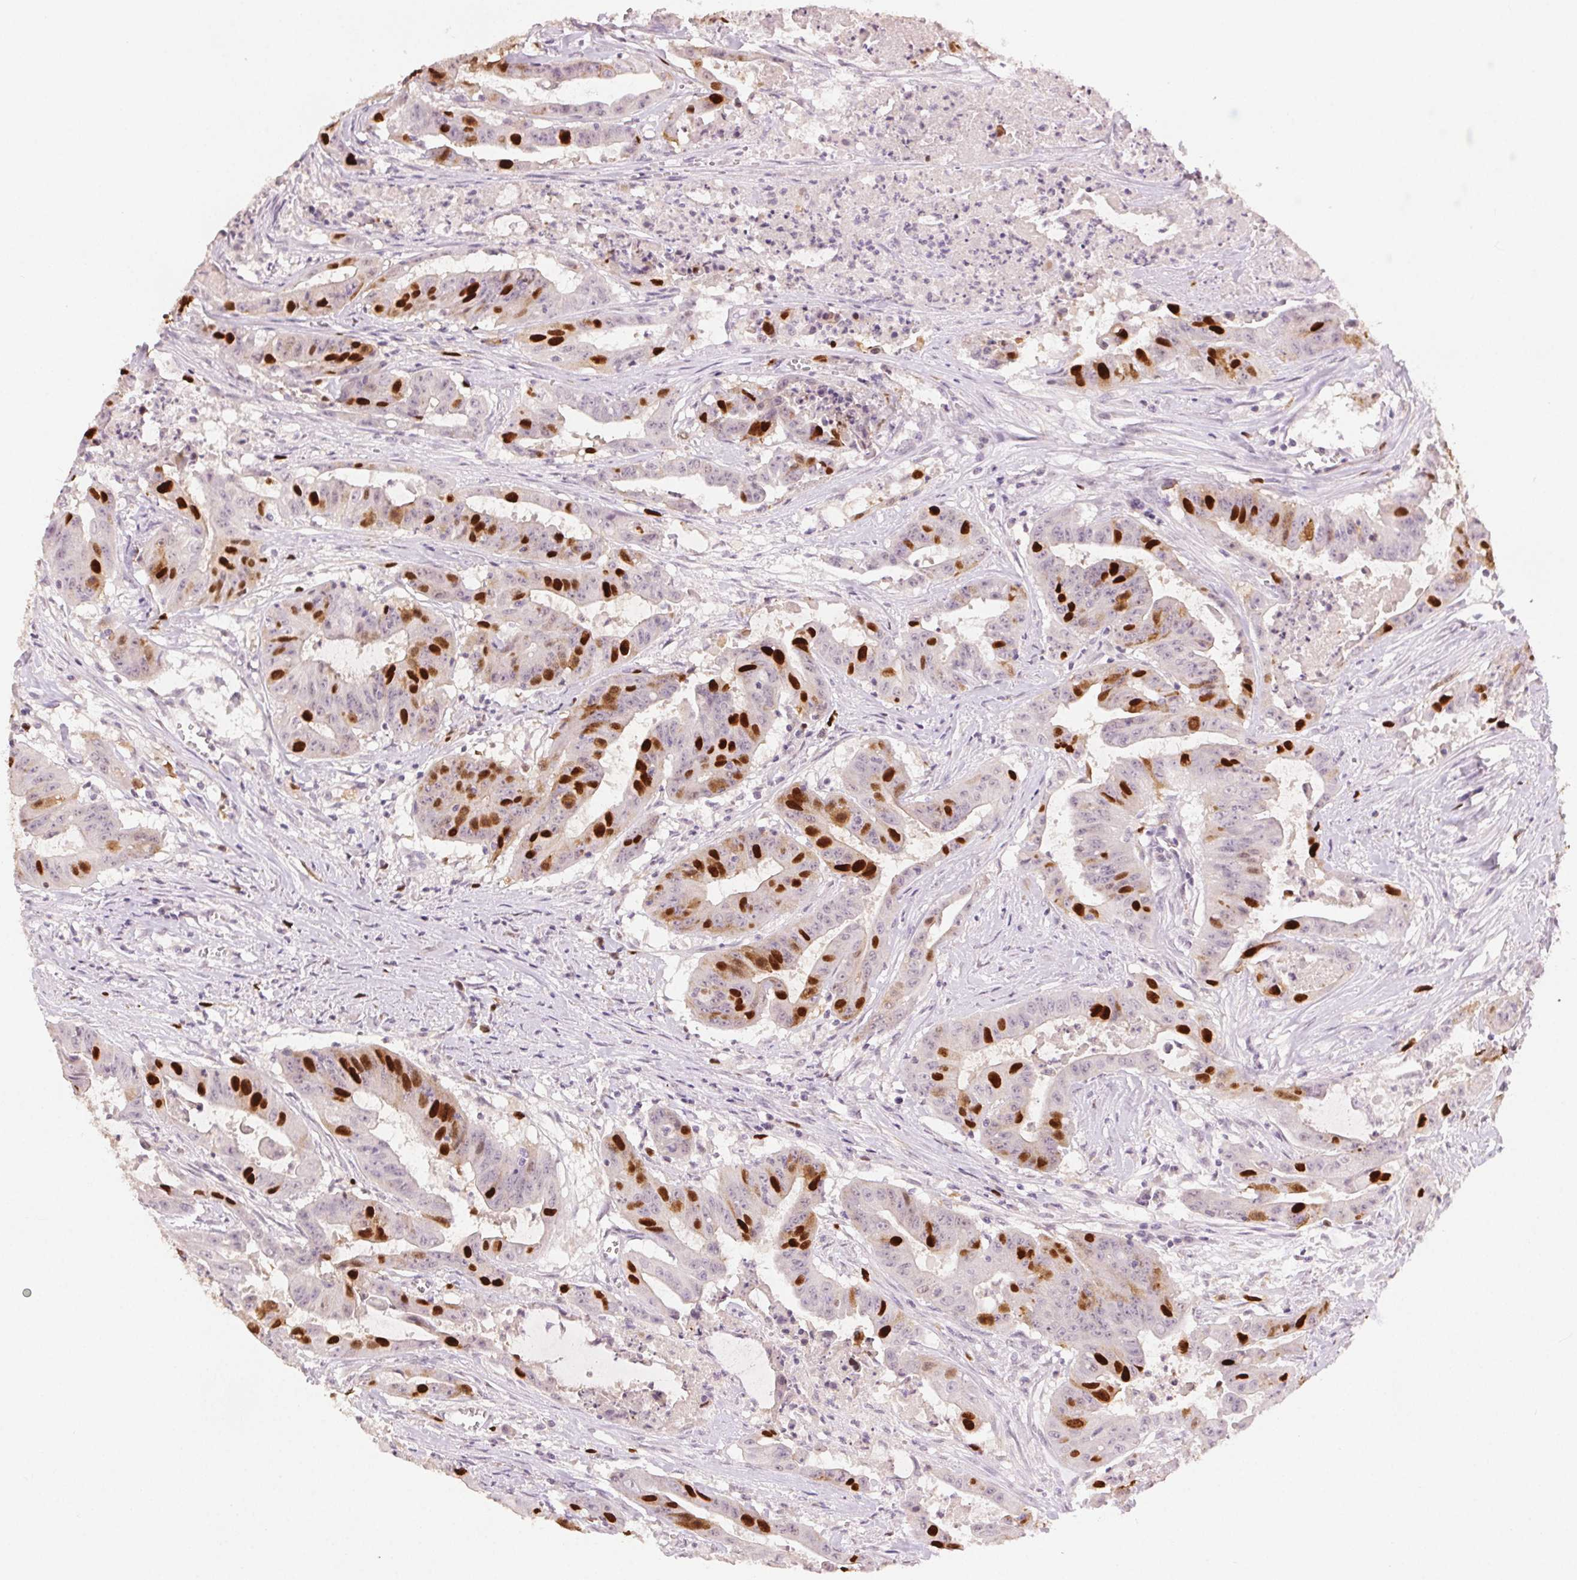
{"staining": {"intensity": "strong", "quantity": "25%-75%", "location": "nuclear"}, "tissue": "colorectal cancer", "cell_type": "Tumor cells", "image_type": "cancer", "snomed": [{"axis": "morphology", "description": "Adenocarcinoma, NOS"}, {"axis": "topography", "description": "Colon"}], "caption": "This image exhibits IHC staining of human adenocarcinoma (colorectal), with high strong nuclear expression in approximately 25%-75% of tumor cells.", "gene": "ANLN", "patient": {"sex": "male", "age": 33}}